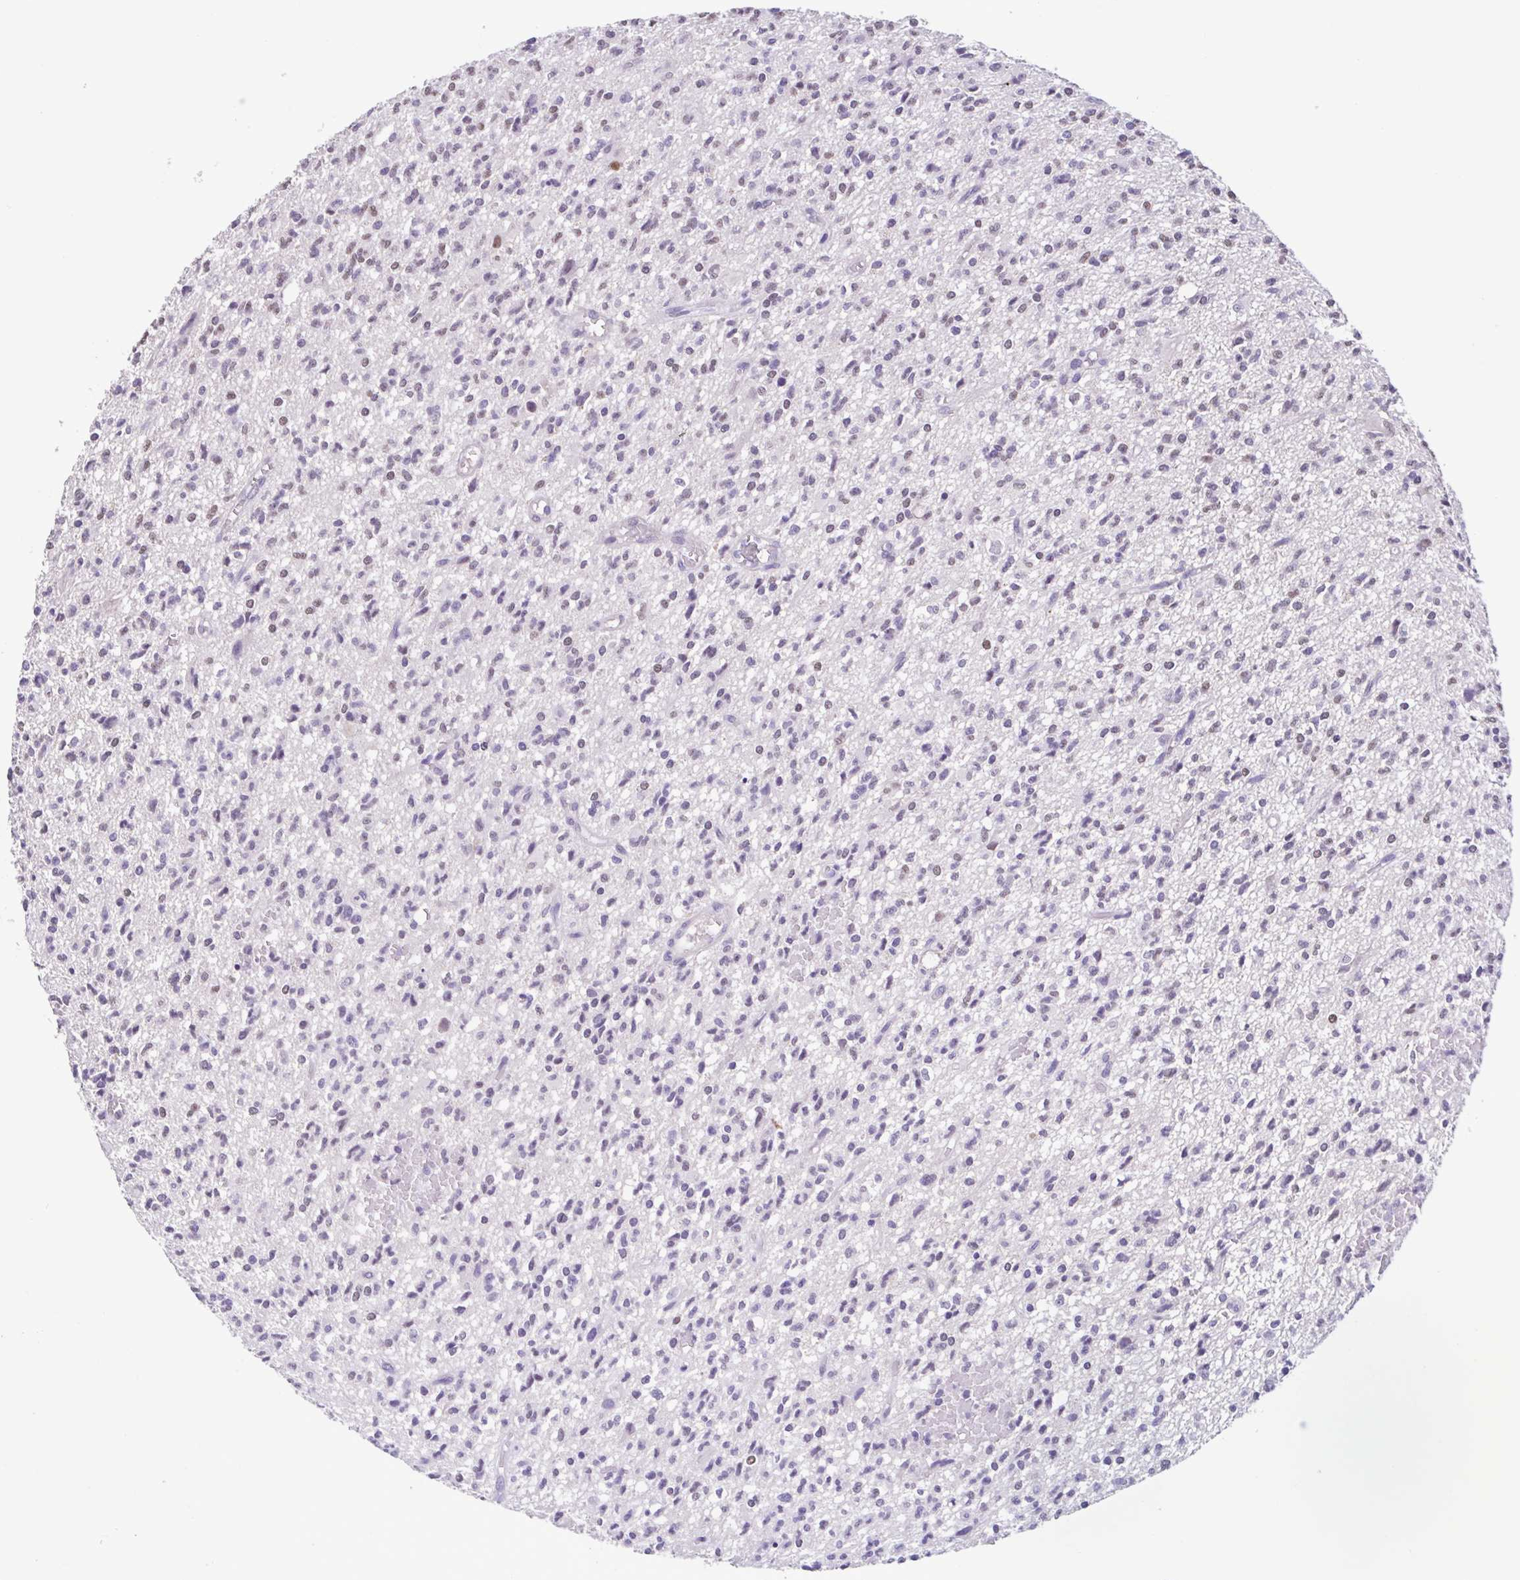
{"staining": {"intensity": "weak", "quantity": "<25%", "location": "nuclear"}, "tissue": "glioma", "cell_type": "Tumor cells", "image_type": "cancer", "snomed": [{"axis": "morphology", "description": "Glioma, malignant, Low grade"}, {"axis": "topography", "description": "Brain"}], "caption": "A histopathology image of glioma stained for a protein demonstrates no brown staining in tumor cells.", "gene": "ACTRT3", "patient": {"sex": "male", "age": 64}}